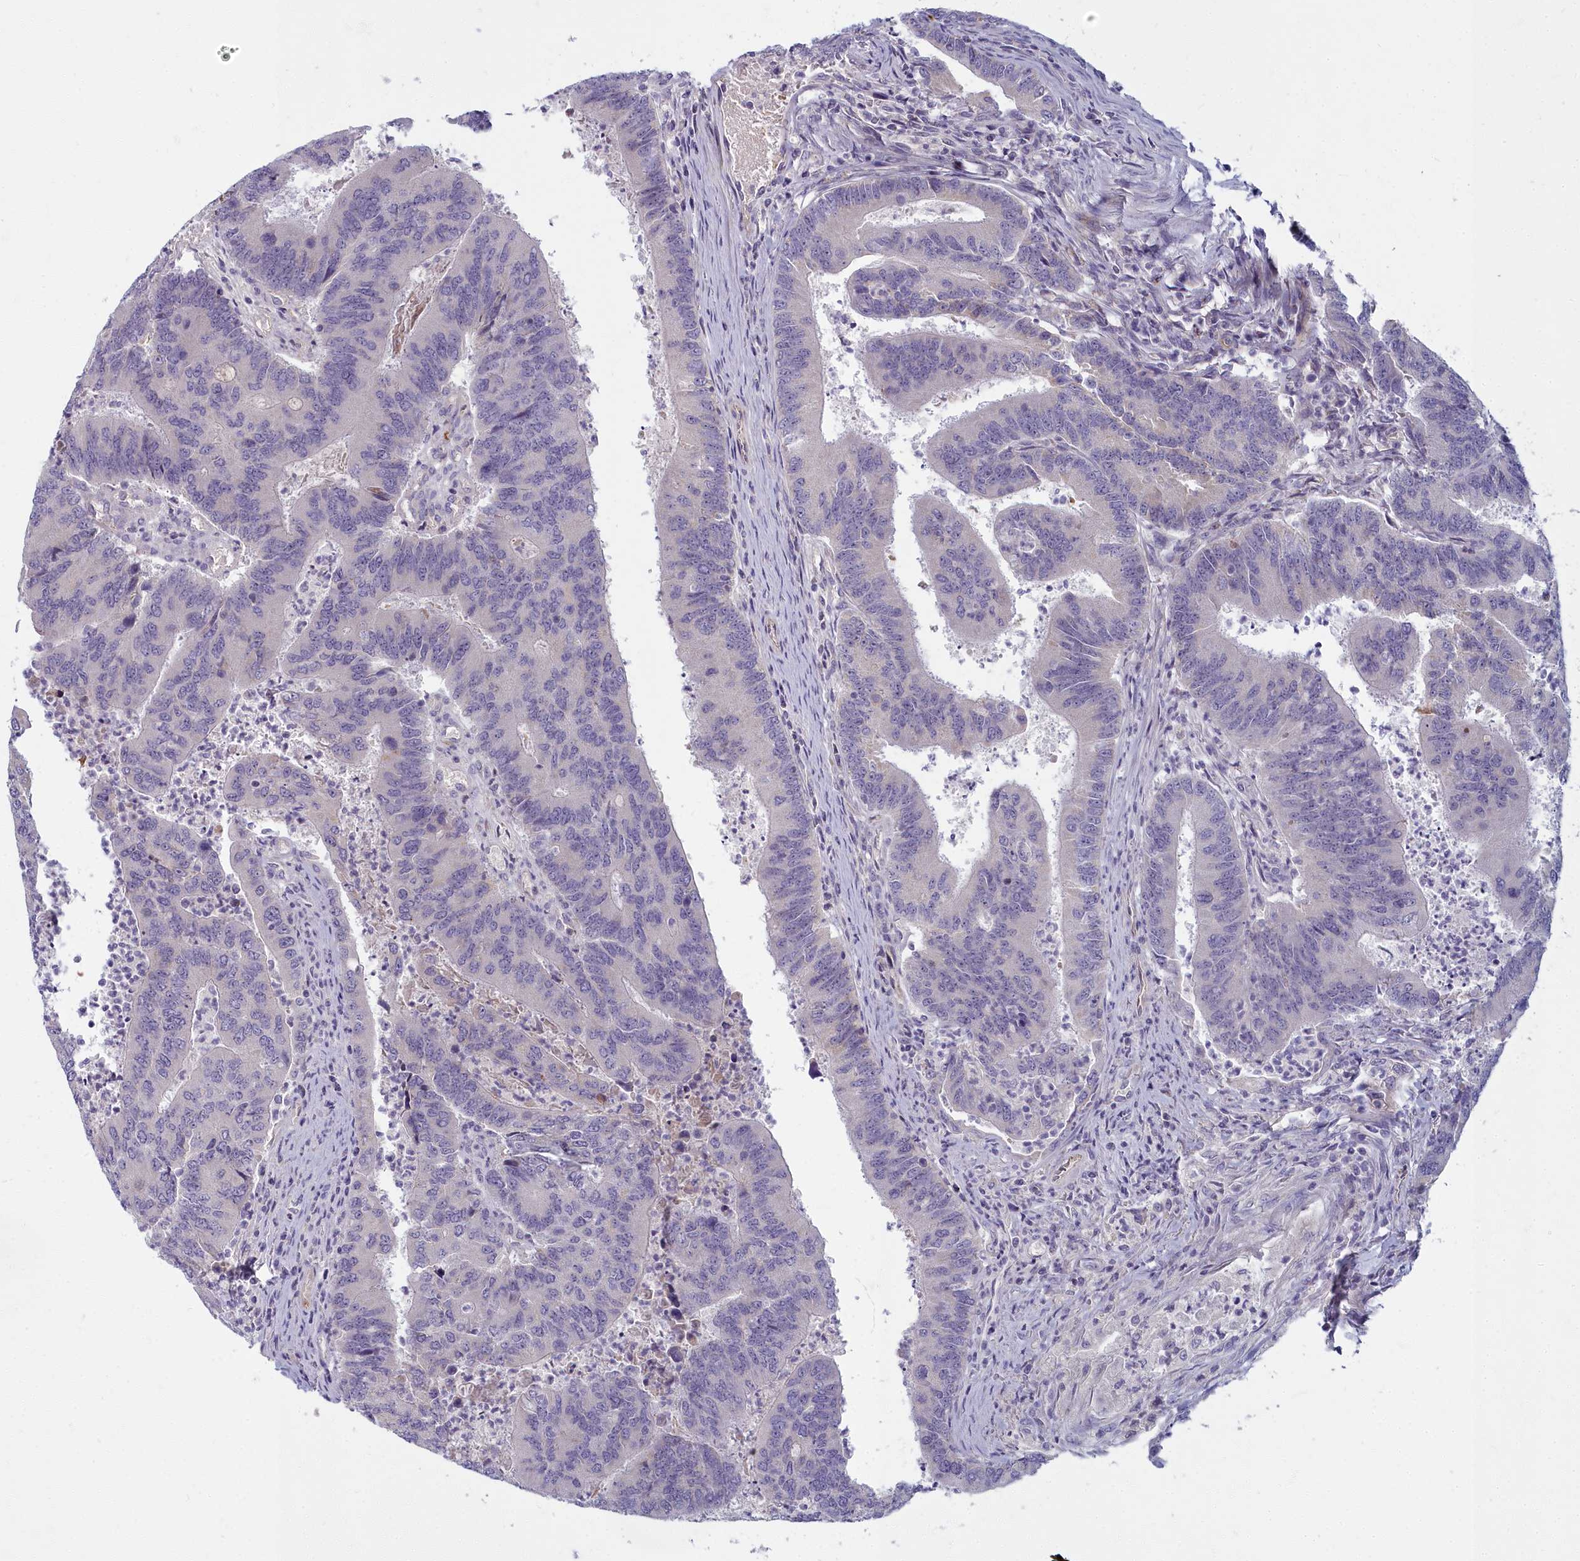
{"staining": {"intensity": "negative", "quantity": "none", "location": "none"}, "tissue": "colorectal cancer", "cell_type": "Tumor cells", "image_type": "cancer", "snomed": [{"axis": "morphology", "description": "Adenocarcinoma, NOS"}, {"axis": "topography", "description": "Colon"}], "caption": "This is a image of immunohistochemistry (IHC) staining of colorectal cancer (adenocarcinoma), which shows no positivity in tumor cells.", "gene": "ARL15", "patient": {"sex": "female", "age": 67}}